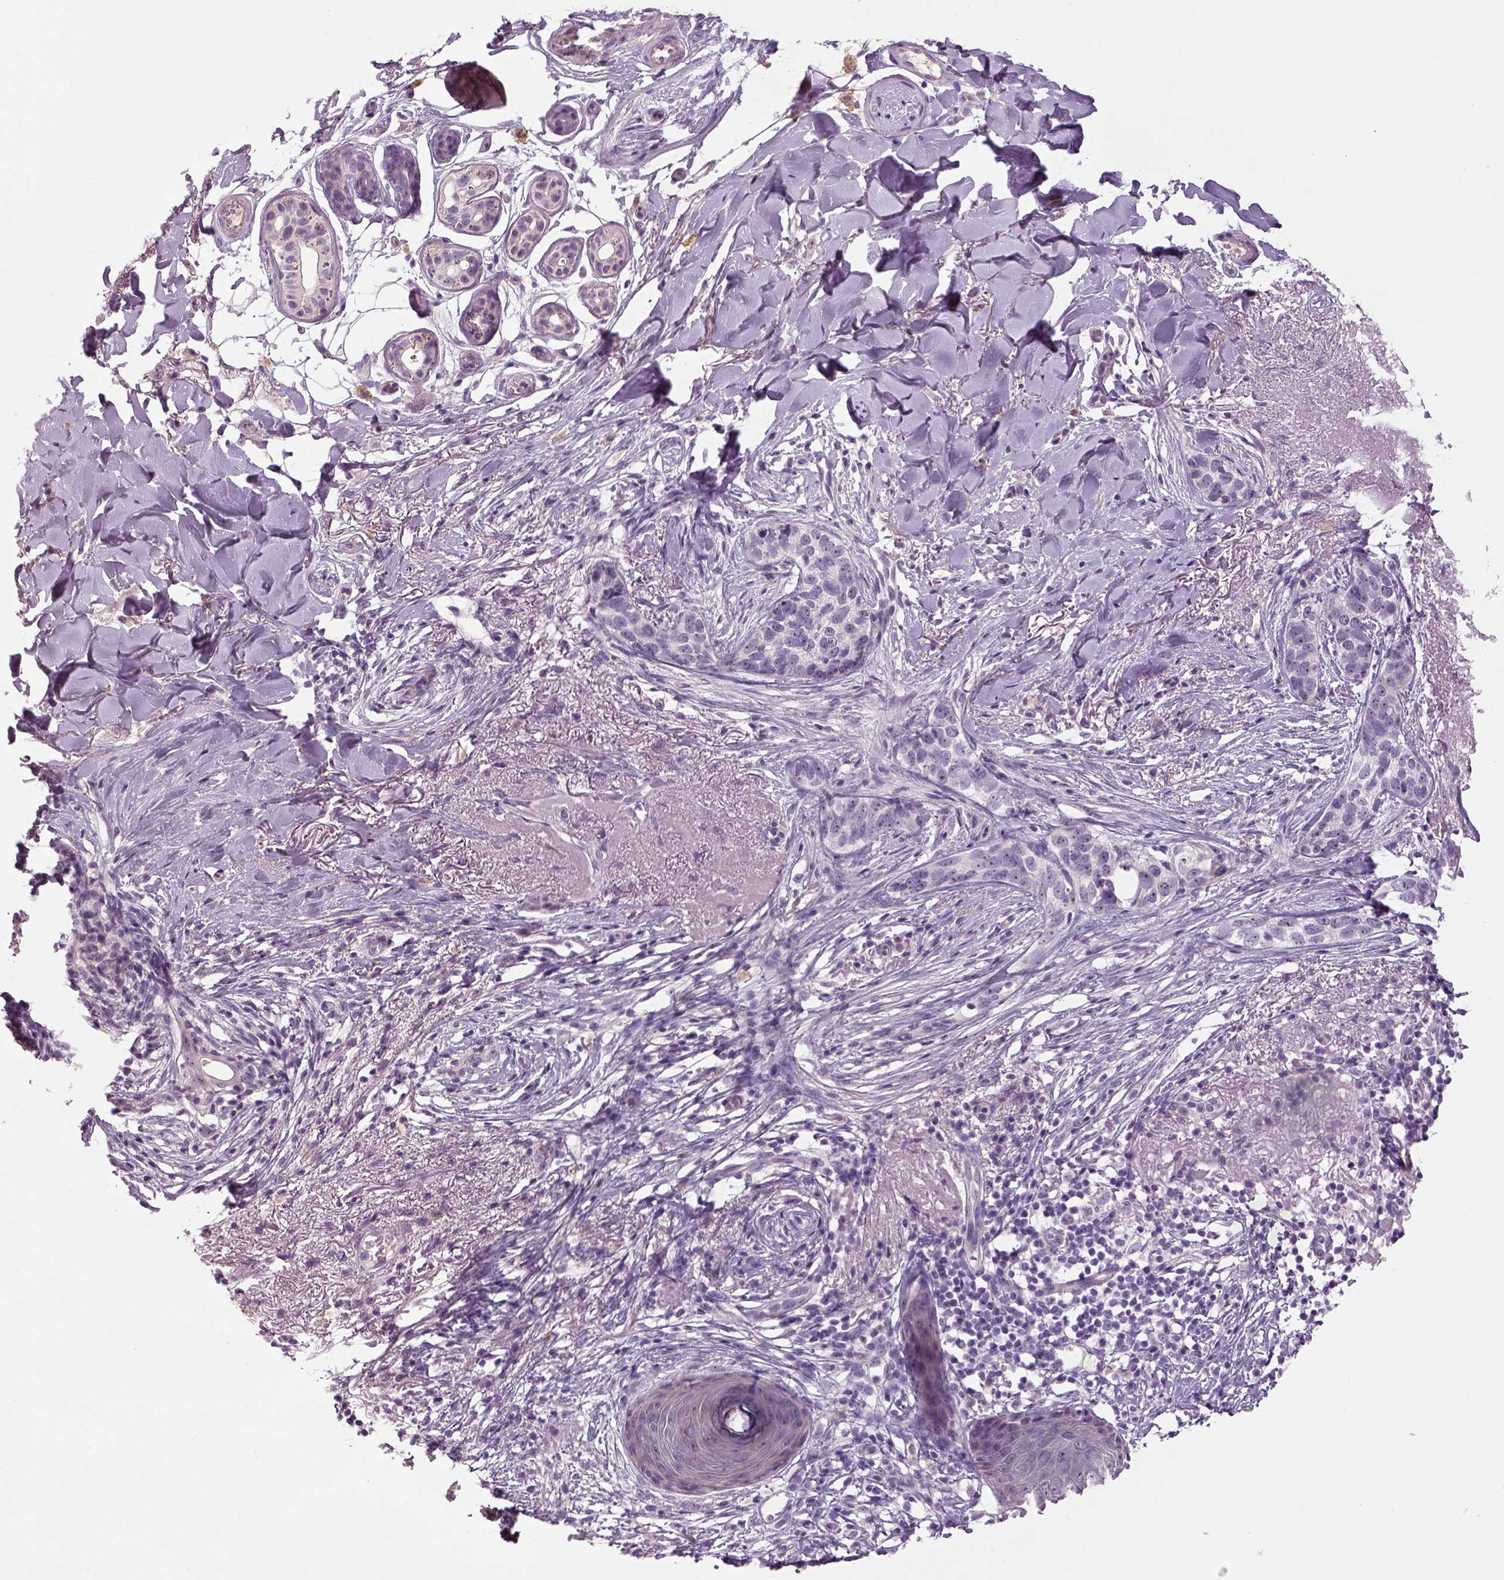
{"staining": {"intensity": "negative", "quantity": "none", "location": "none"}, "tissue": "skin cancer", "cell_type": "Tumor cells", "image_type": "cancer", "snomed": [{"axis": "morphology", "description": "Normal tissue, NOS"}, {"axis": "morphology", "description": "Basal cell carcinoma"}, {"axis": "topography", "description": "Skin"}], "caption": "A high-resolution image shows IHC staining of skin cancer, which displays no significant staining in tumor cells.", "gene": "NECAB1", "patient": {"sex": "male", "age": 84}}